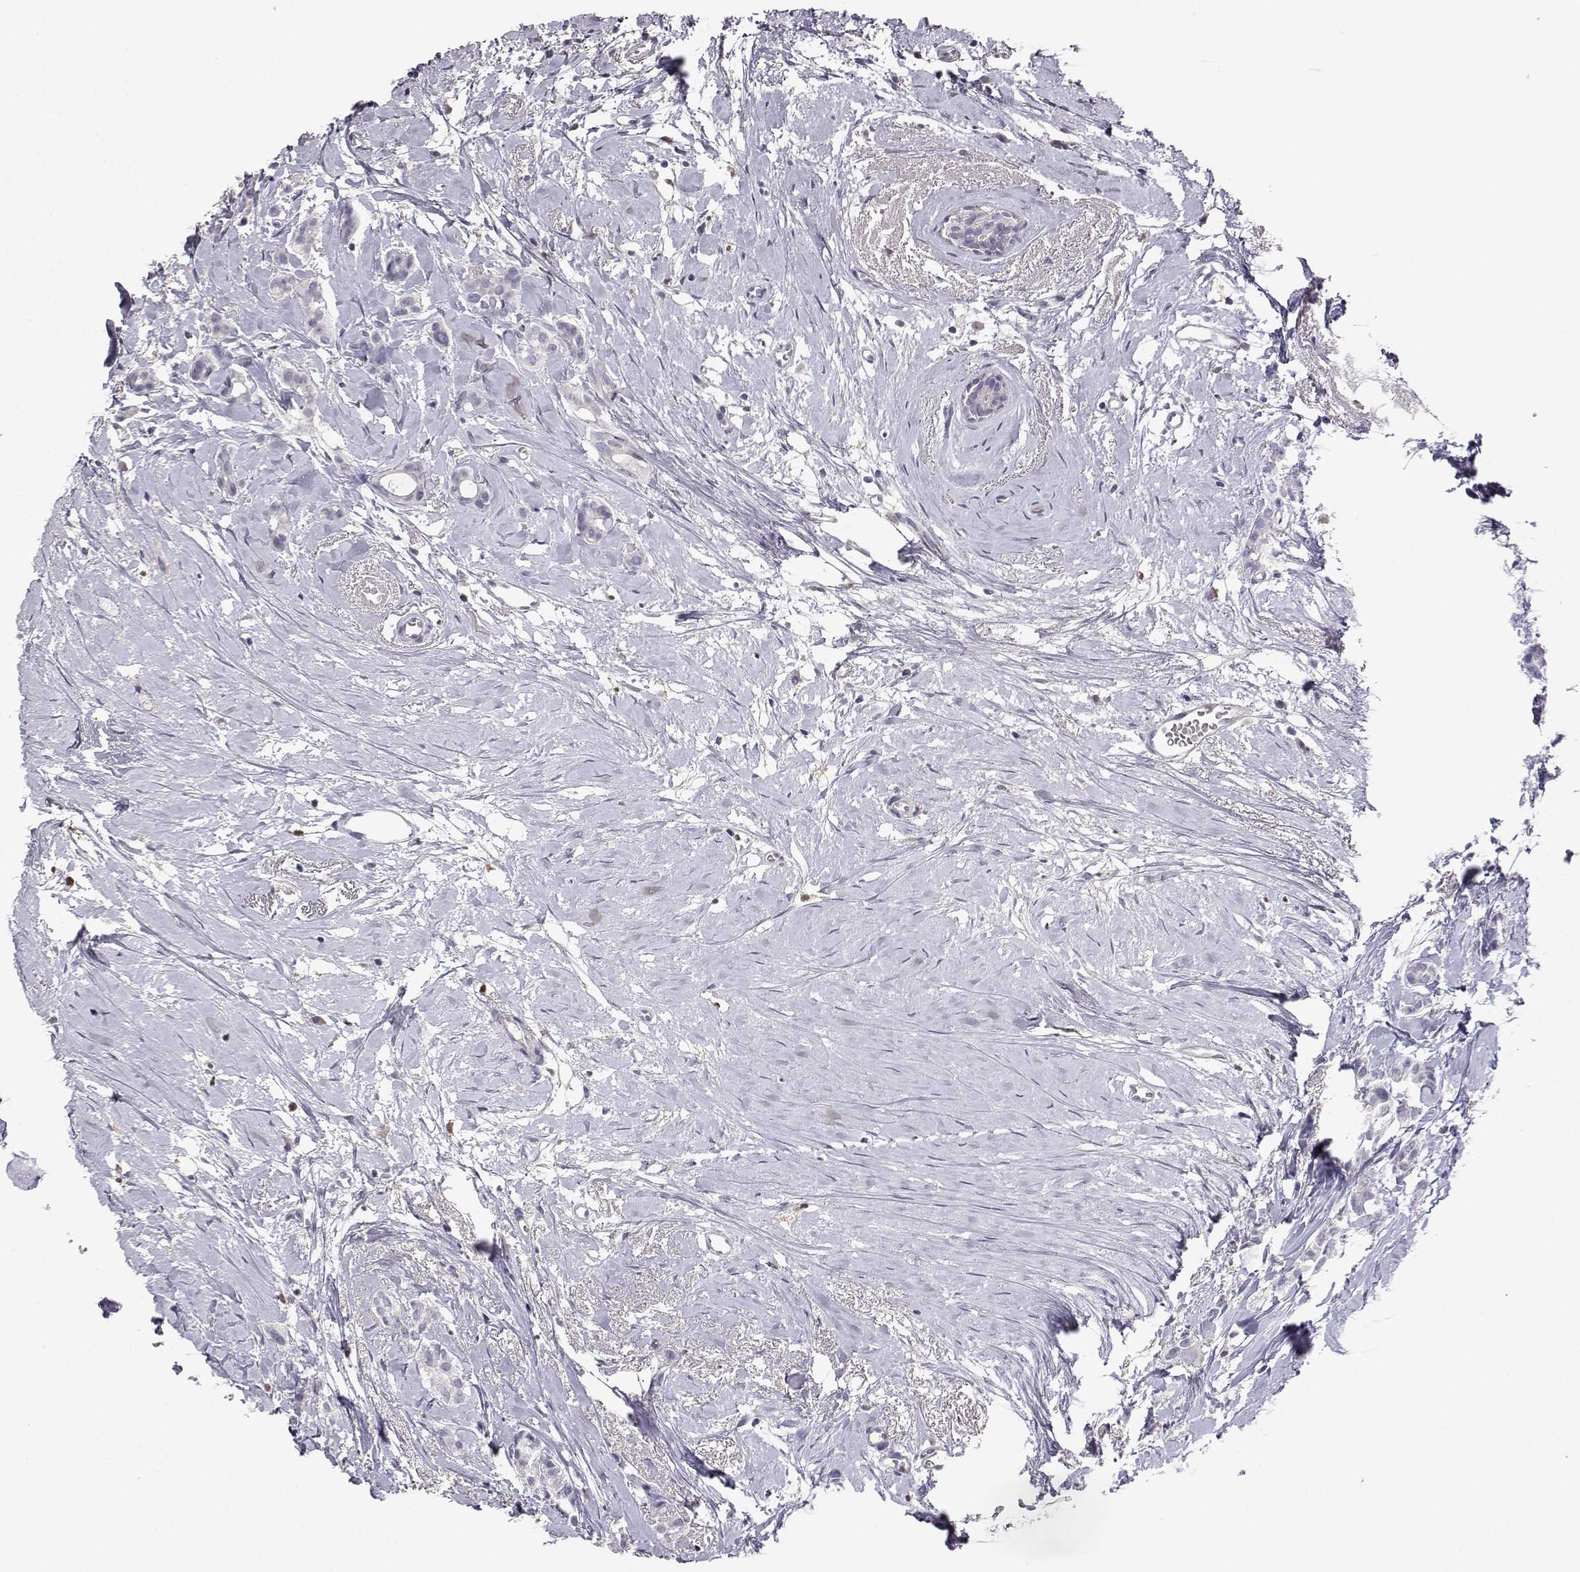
{"staining": {"intensity": "negative", "quantity": "none", "location": "none"}, "tissue": "breast cancer", "cell_type": "Tumor cells", "image_type": "cancer", "snomed": [{"axis": "morphology", "description": "Duct carcinoma"}, {"axis": "topography", "description": "Breast"}], "caption": "Immunohistochemistry (IHC) of human breast intraductal carcinoma displays no positivity in tumor cells.", "gene": "AKR1B1", "patient": {"sex": "female", "age": 40}}